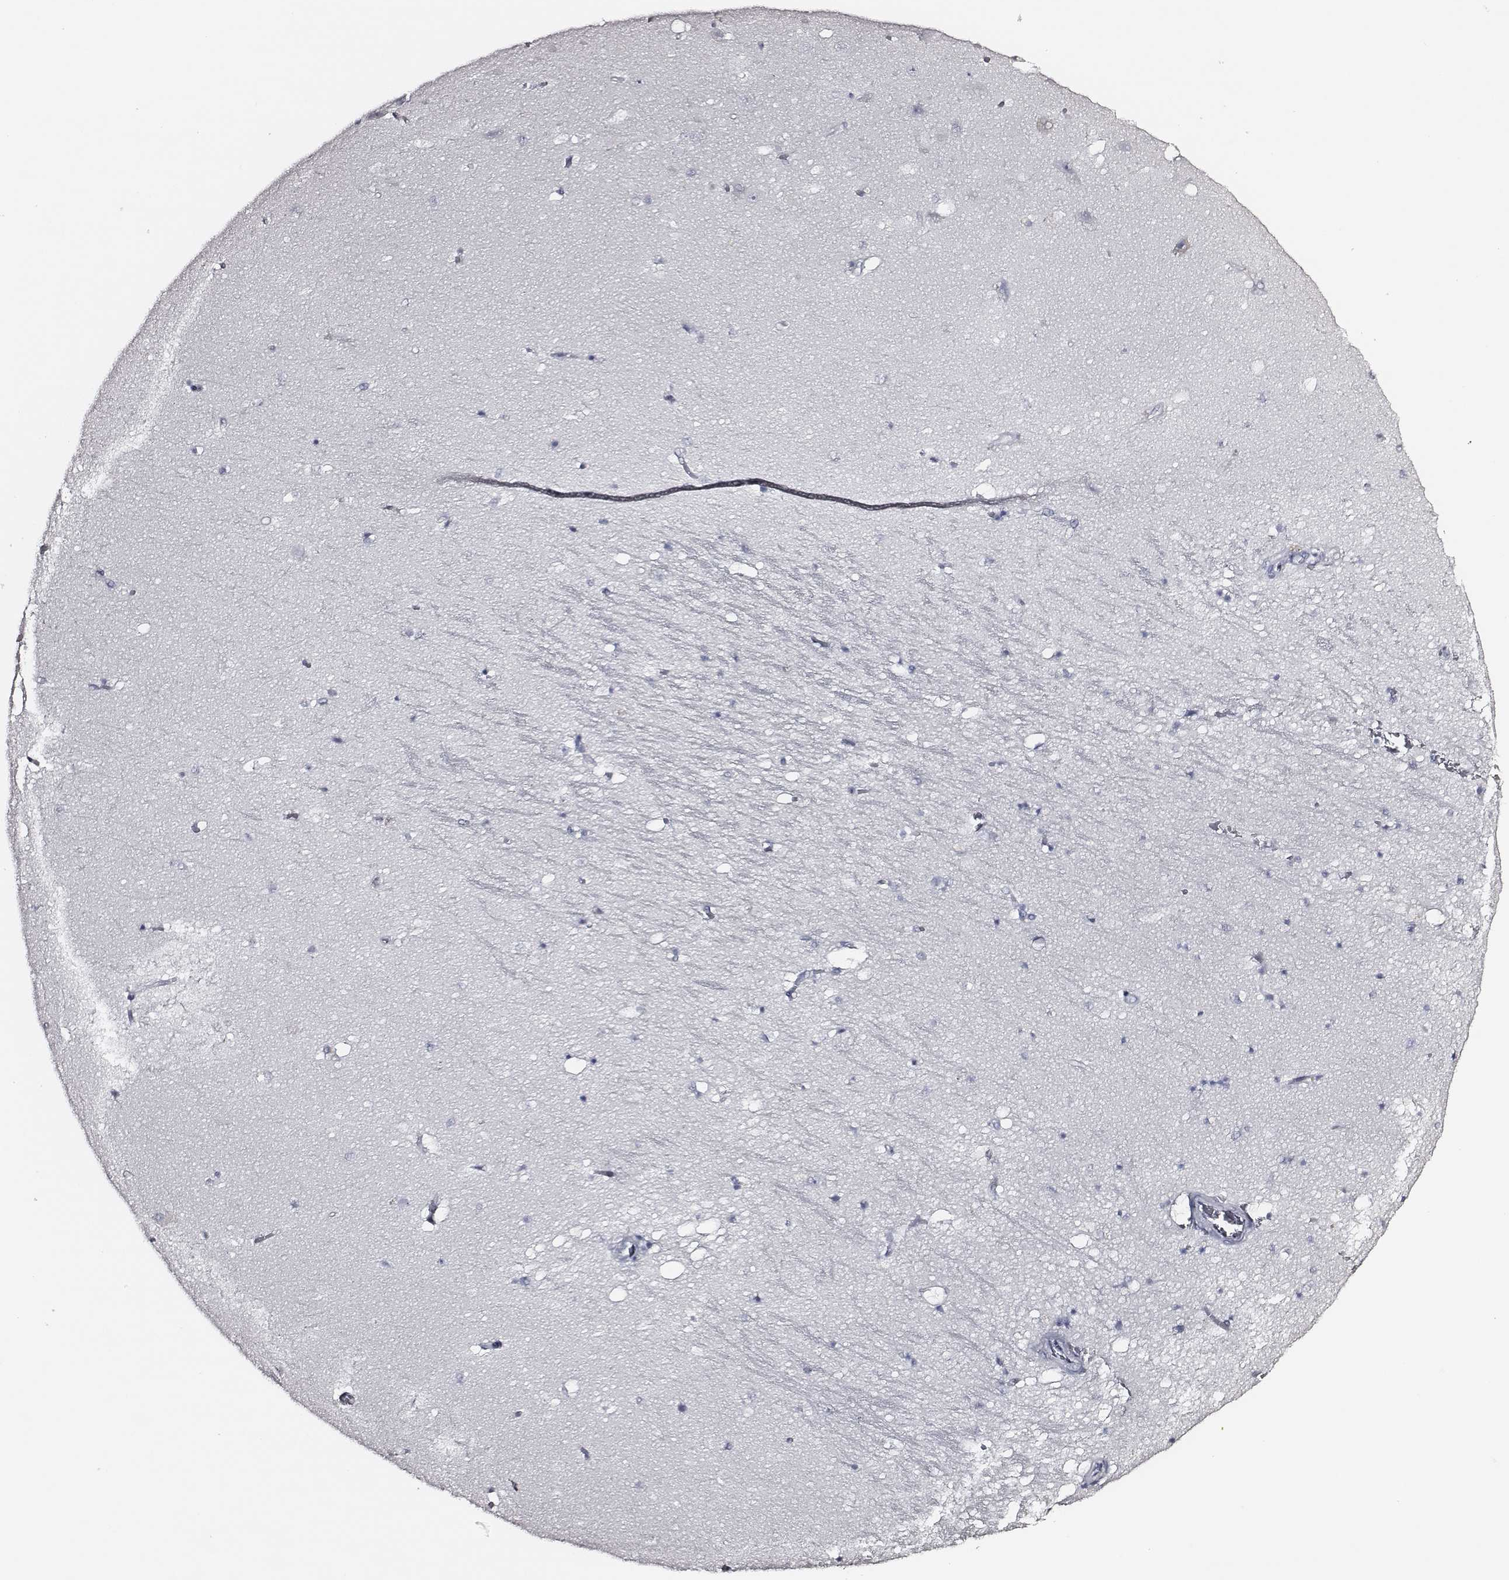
{"staining": {"intensity": "negative", "quantity": "none", "location": "none"}, "tissue": "hippocampus", "cell_type": "Glial cells", "image_type": "normal", "snomed": [{"axis": "morphology", "description": "Normal tissue, NOS"}, {"axis": "topography", "description": "Hippocampus"}], "caption": "Immunohistochemistry of unremarkable hippocampus exhibits no staining in glial cells.", "gene": "DPEP1", "patient": {"sex": "male", "age": 58}}